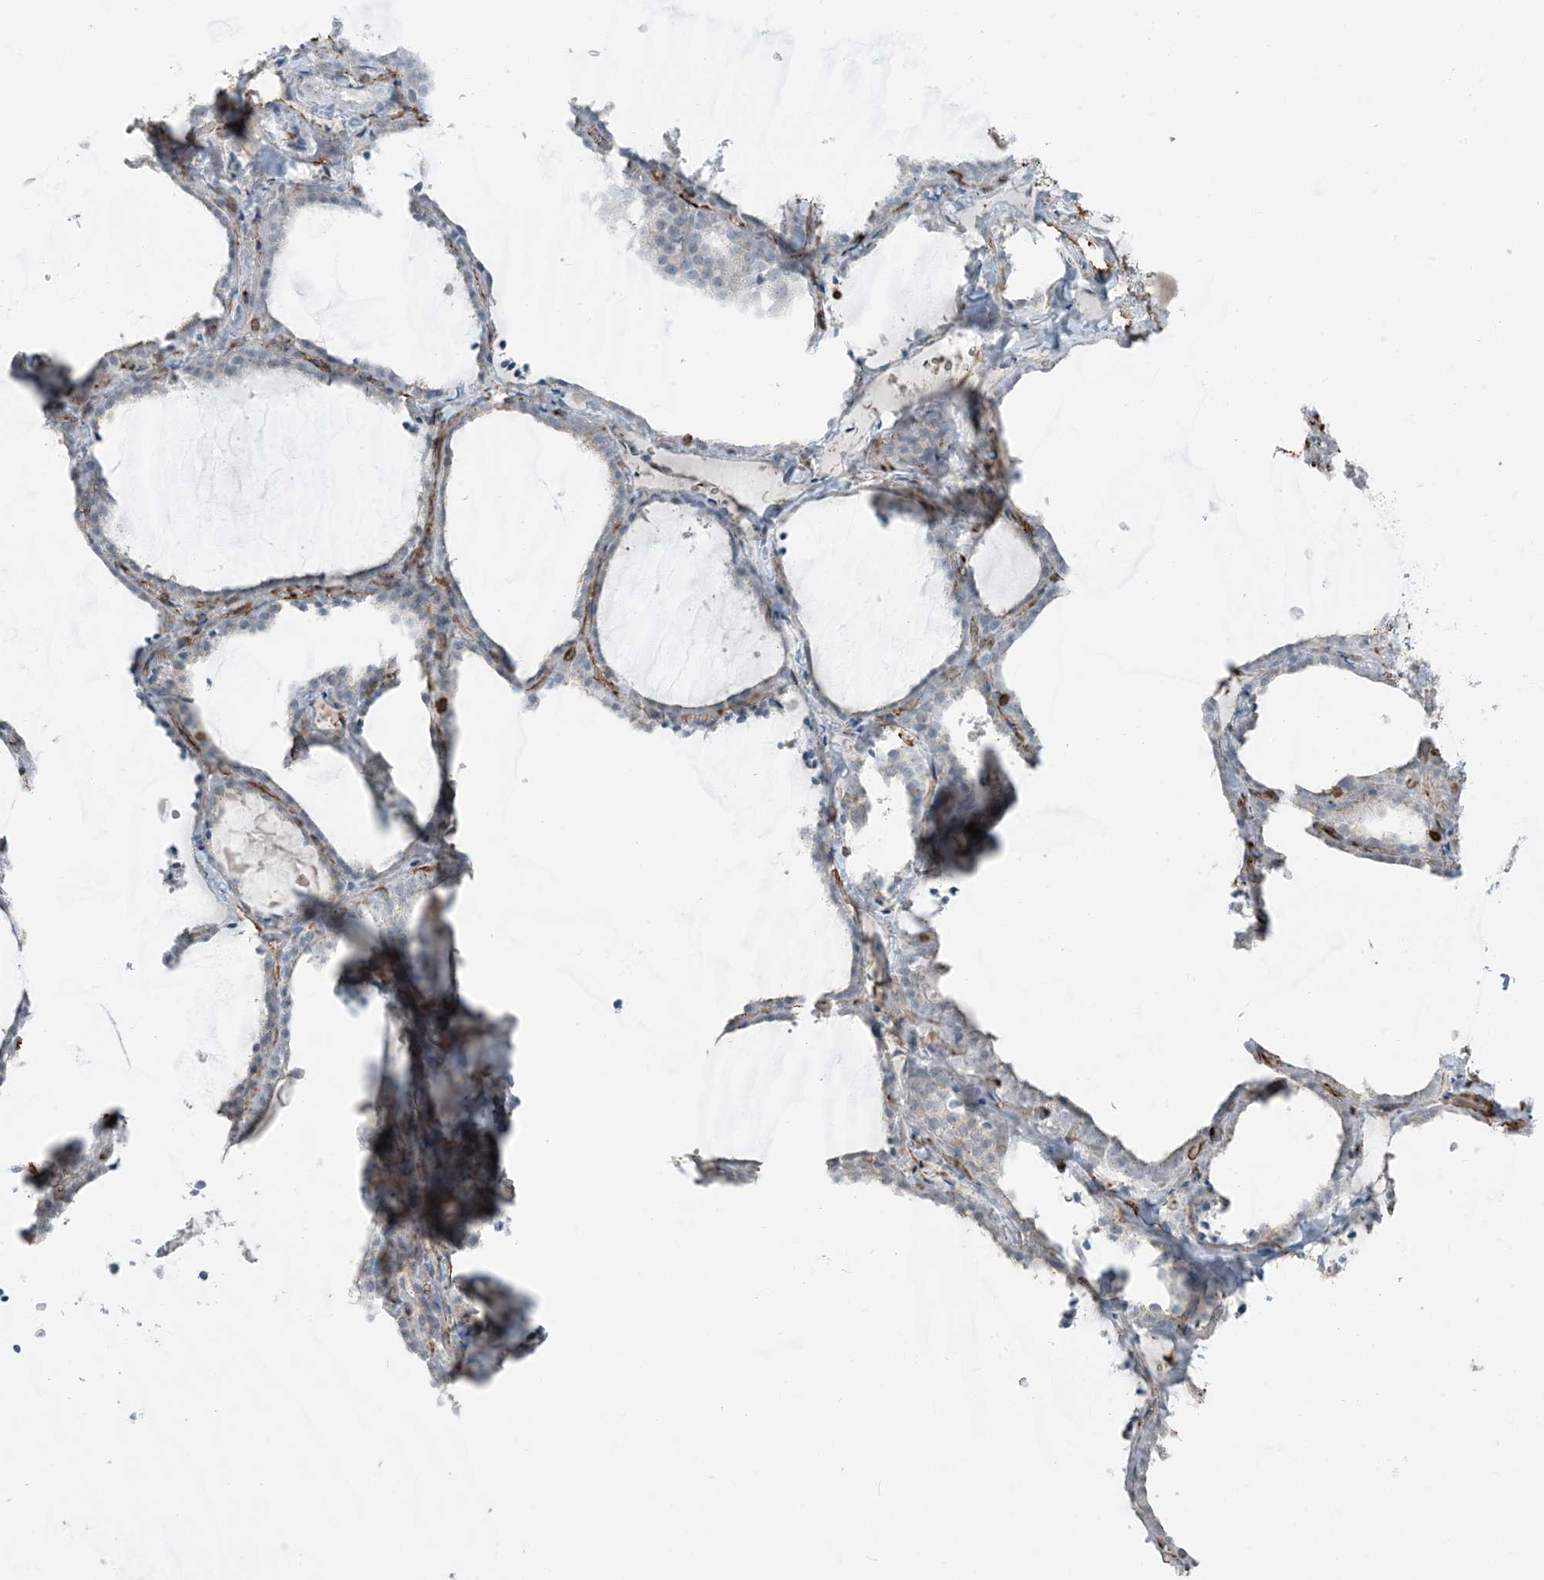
{"staining": {"intensity": "negative", "quantity": "none", "location": "none"}, "tissue": "thyroid gland", "cell_type": "Glandular cells", "image_type": "normal", "snomed": [{"axis": "morphology", "description": "Normal tissue, NOS"}, {"axis": "topography", "description": "Thyroid gland"}], "caption": "An immunohistochemistry photomicrograph of unremarkable thyroid gland is shown. There is no staining in glandular cells of thyroid gland.", "gene": "APOBEC3C", "patient": {"sex": "female", "age": 22}}